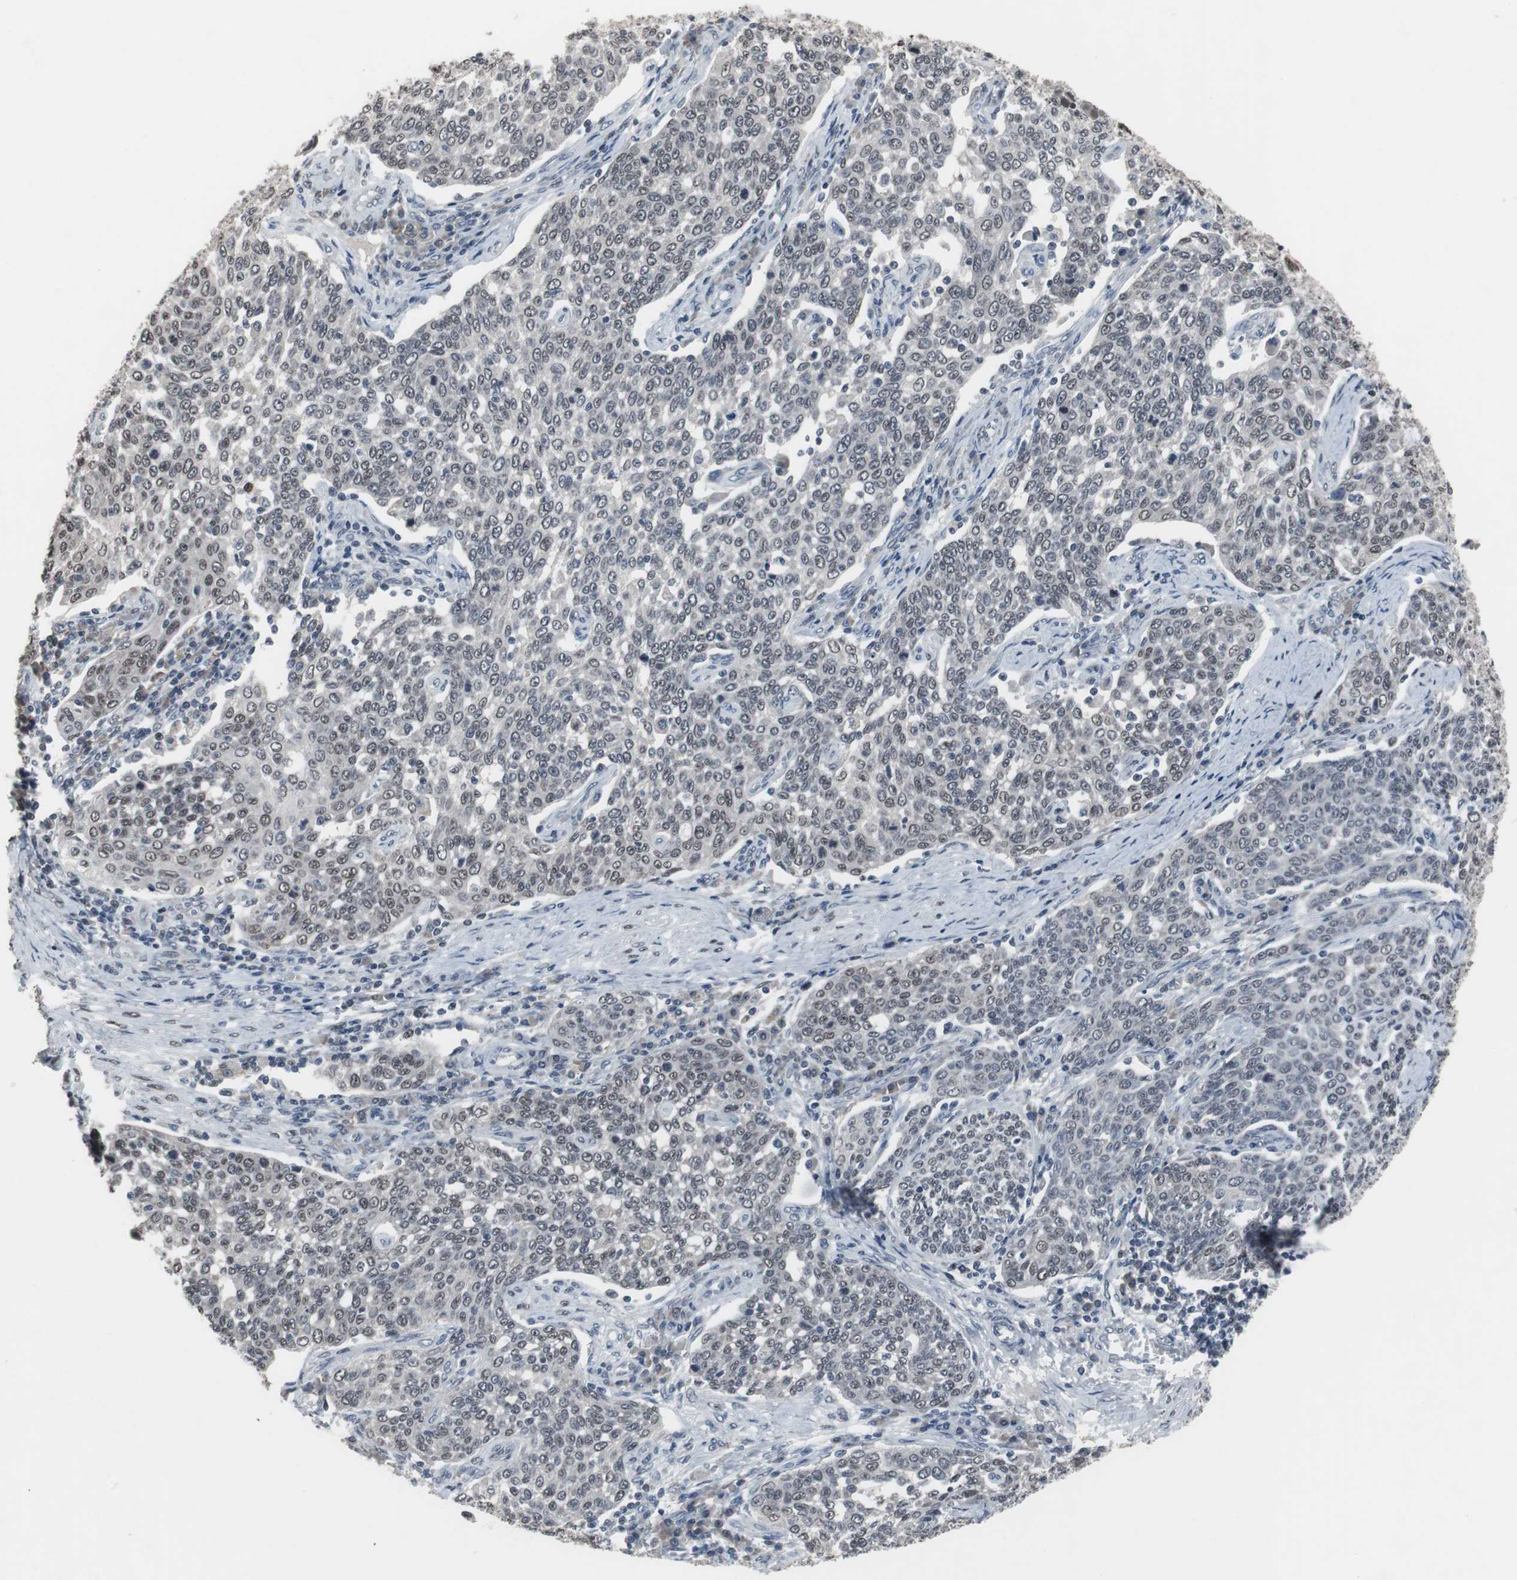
{"staining": {"intensity": "weak", "quantity": ">75%", "location": "nuclear"}, "tissue": "cervical cancer", "cell_type": "Tumor cells", "image_type": "cancer", "snomed": [{"axis": "morphology", "description": "Squamous cell carcinoma, NOS"}, {"axis": "topography", "description": "Cervix"}], "caption": "Immunohistochemical staining of human cervical cancer (squamous cell carcinoma) demonstrates low levels of weak nuclear protein staining in approximately >75% of tumor cells.", "gene": "FOXP4", "patient": {"sex": "female", "age": 34}}